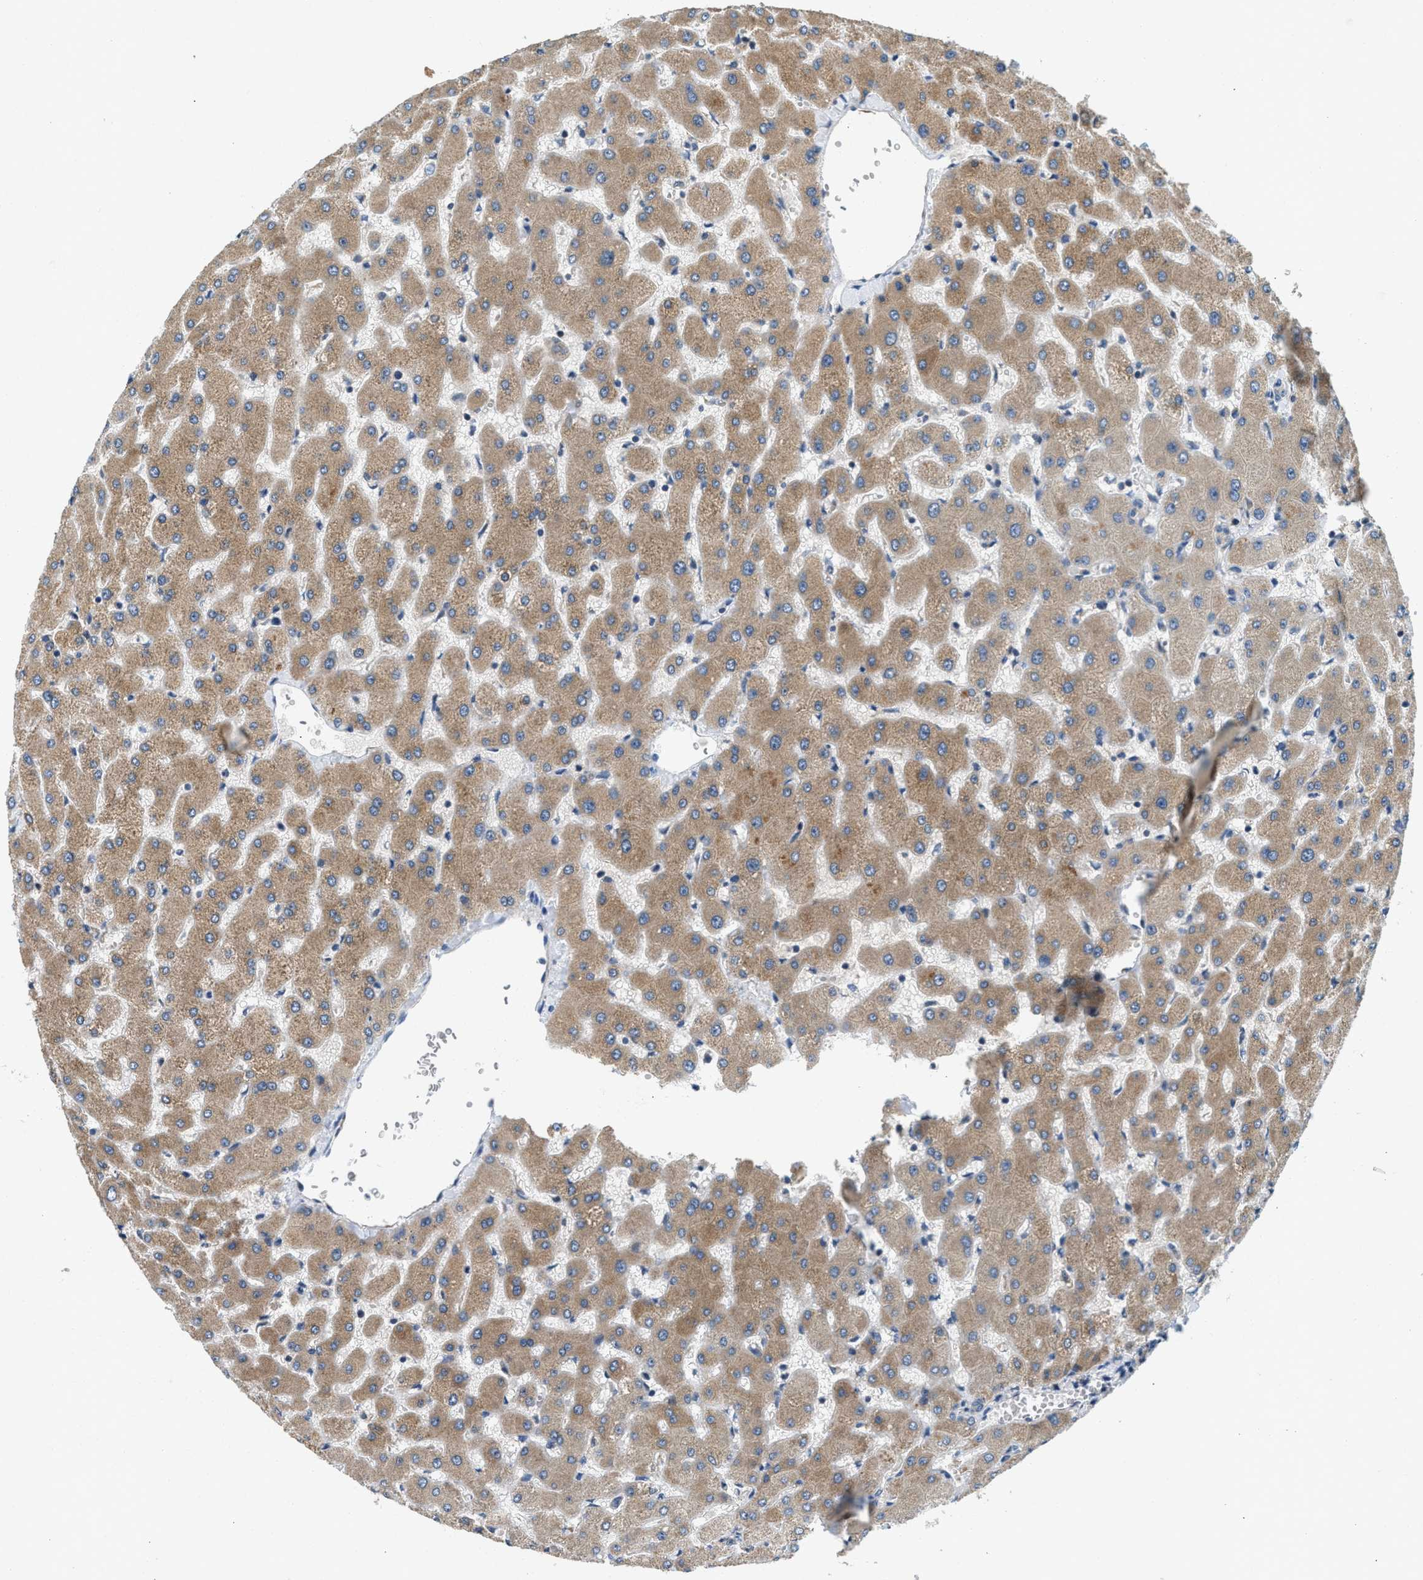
{"staining": {"intensity": "negative", "quantity": "none", "location": "none"}, "tissue": "liver", "cell_type": "Cholangiocytes", "image_type": "normal", "snomed": [{"axis": "morphology", "description": "Normal tissue, NOS"}, {"axis": "topography", "description": "Liver"}], "caption": "Cholangiocytes show no significant protein positivity in unremarkable liver. (DAB immunohistochemistry (IHC), high magnification).", "gene": "IL3RA", "patient": {"sex": "female", "age": 63}}